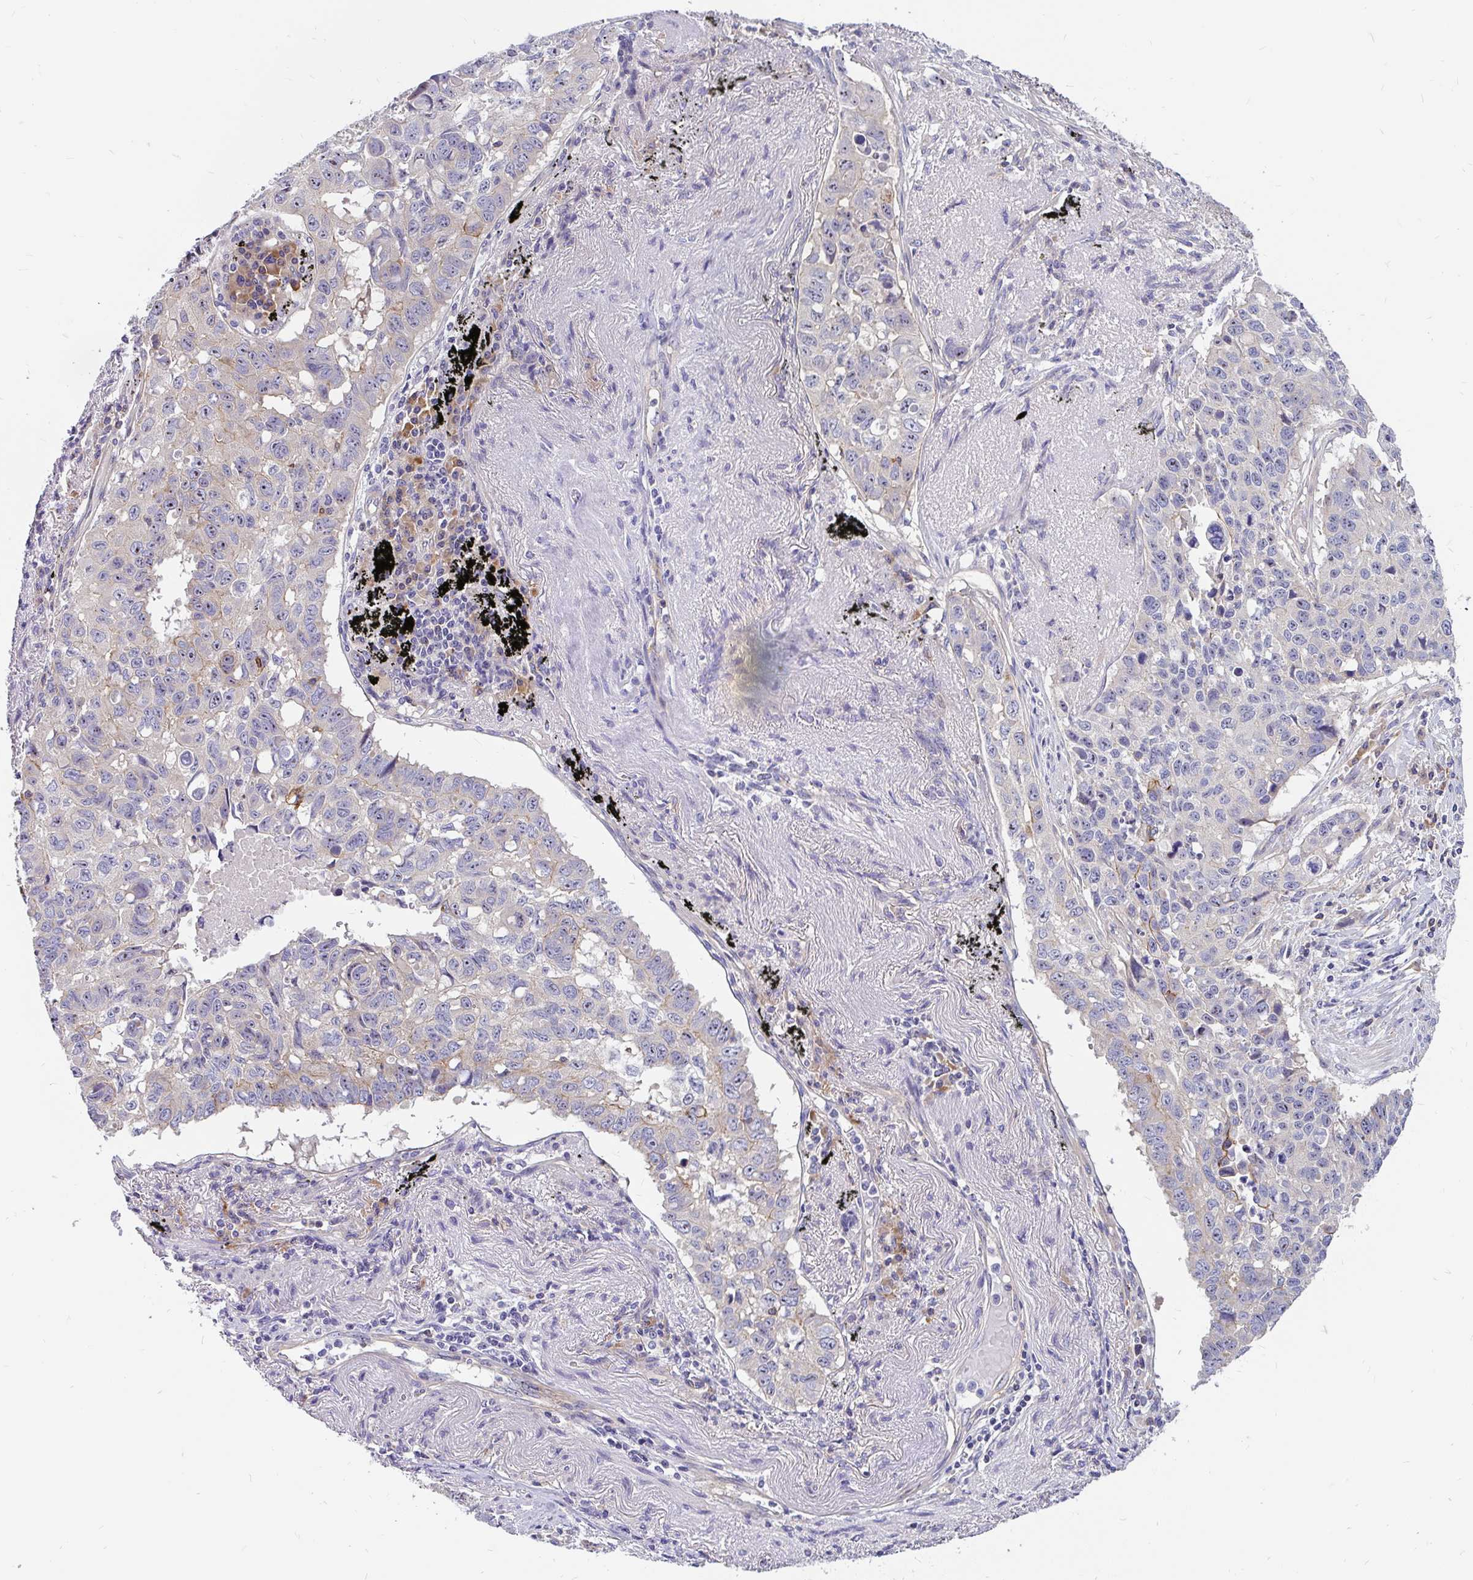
{"staining": {"intensity": "weak", "quantity": "<25%", "location": "cytoplasmic/membranous"}, "tissue": "lung cancer", "cell_type": "Tumor cells", "image_type": "cancer", "snomed": [{"axis": "morphology", "description": "Squamous cell carcinoma, NOS"}, {"axis": "topography", "description": "Lung"}], "caption": "A micrograph of human squamous cell carcinoma (lung) is negative for staining in tumor cells. (DAB (3,3'-diaminobenzidine) immunohistochemistry visualized using brightfield microscopy, high magnification).", "gene": "LRRC26", "patient": {"sex": "male", "age": 60}}